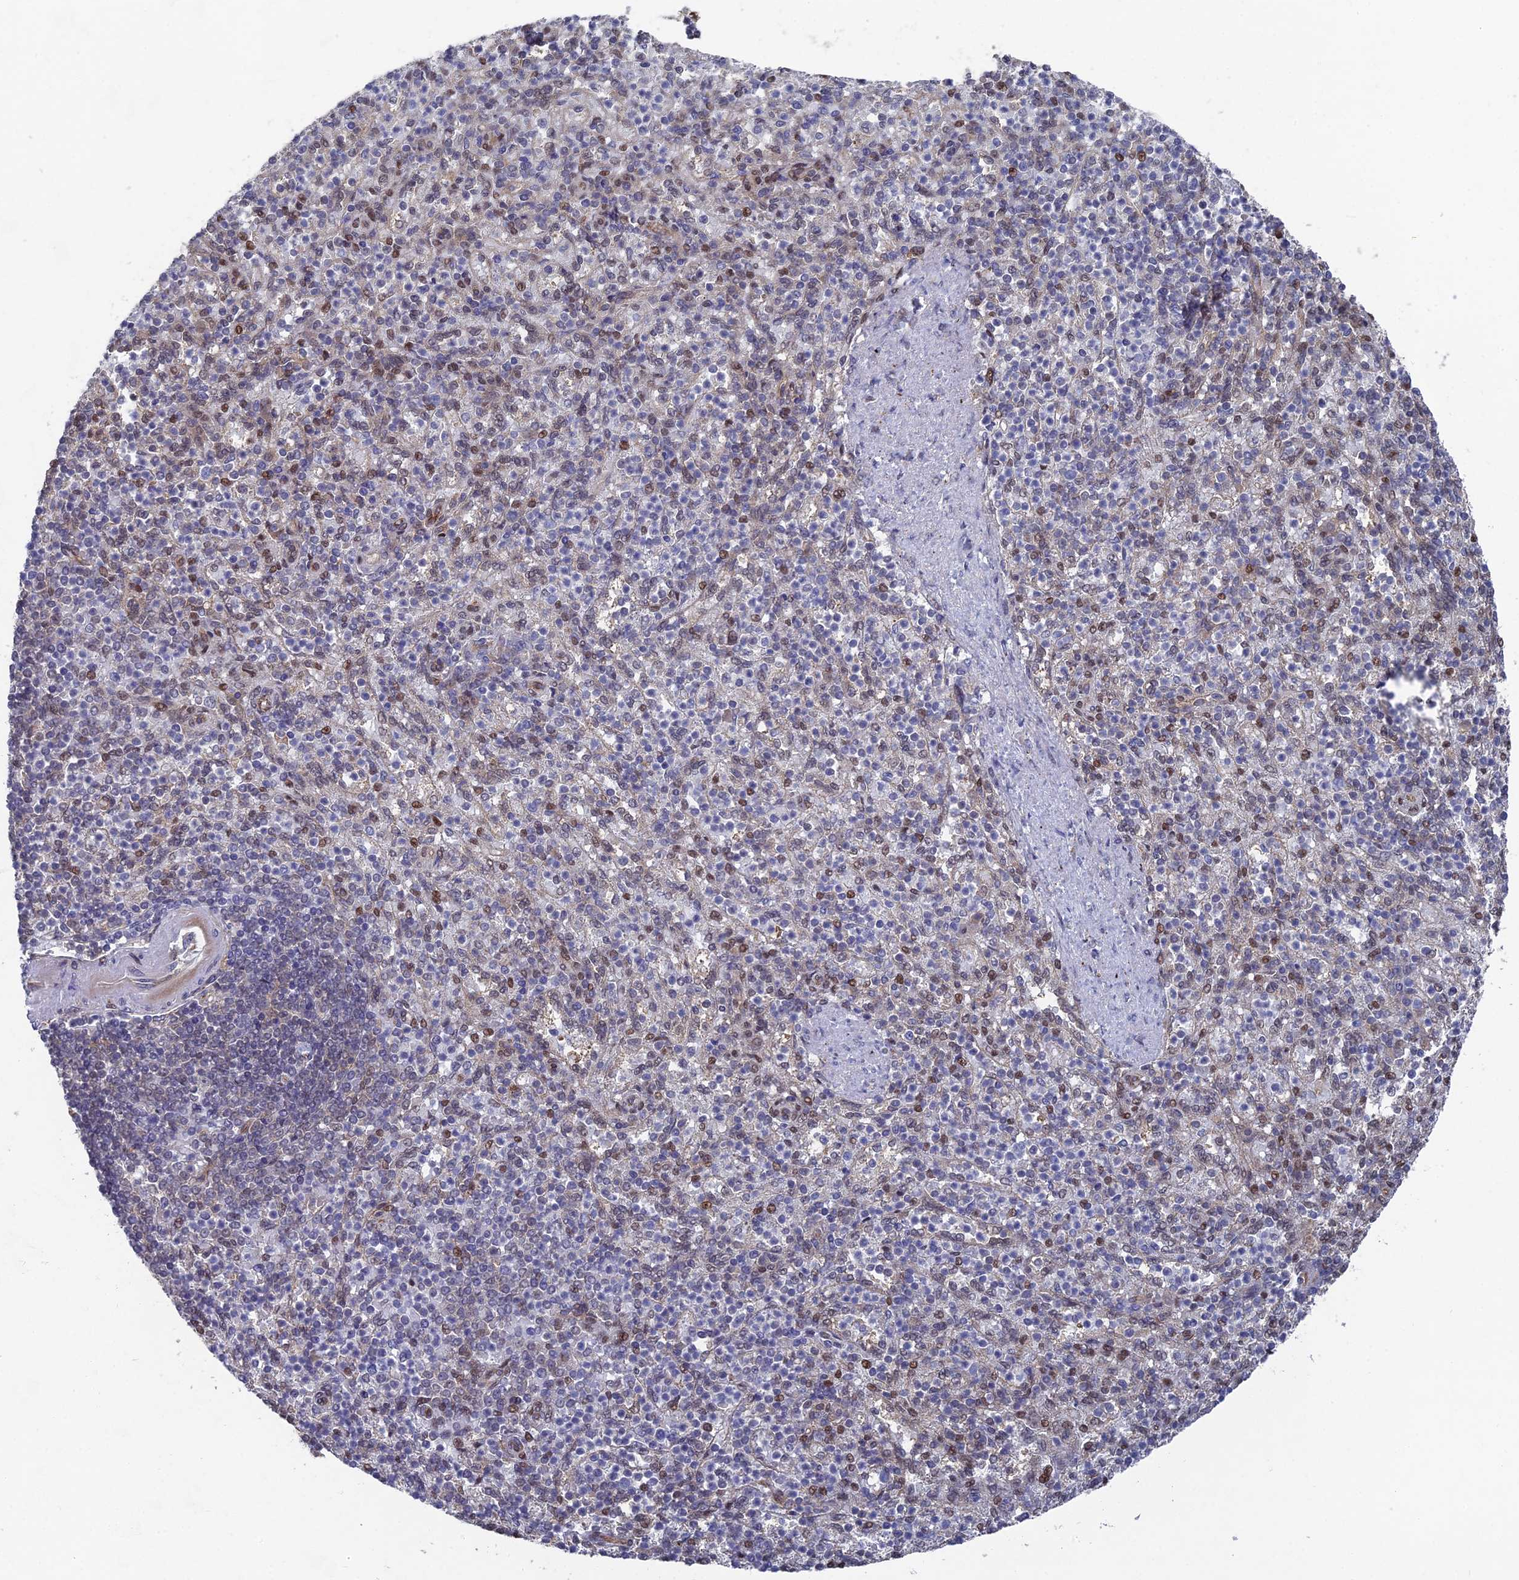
{"staining": {"intensity": "weak", "quantity": "25%-75%", "location": "cytoplasmic/membranous,nuclear"}, "tissue": "spleen", "cell_type": "Cells in red pulp", "image_type": "normal", "snomed": [{"axis": "morphology", "description": "Normal tissue, NOS"}, {"axis": "topography", "description": "Spleen"}], "caption": "A high-resolution micrograph shows IHC staining of unremarkable spleen, which demonstrates weak cytoplasmic/membranous,nuclear staining in approximately 25%-75% of cells in red pulp.", "gene": "UNC5D", "patient": {"sex": "female", "age": 74}}